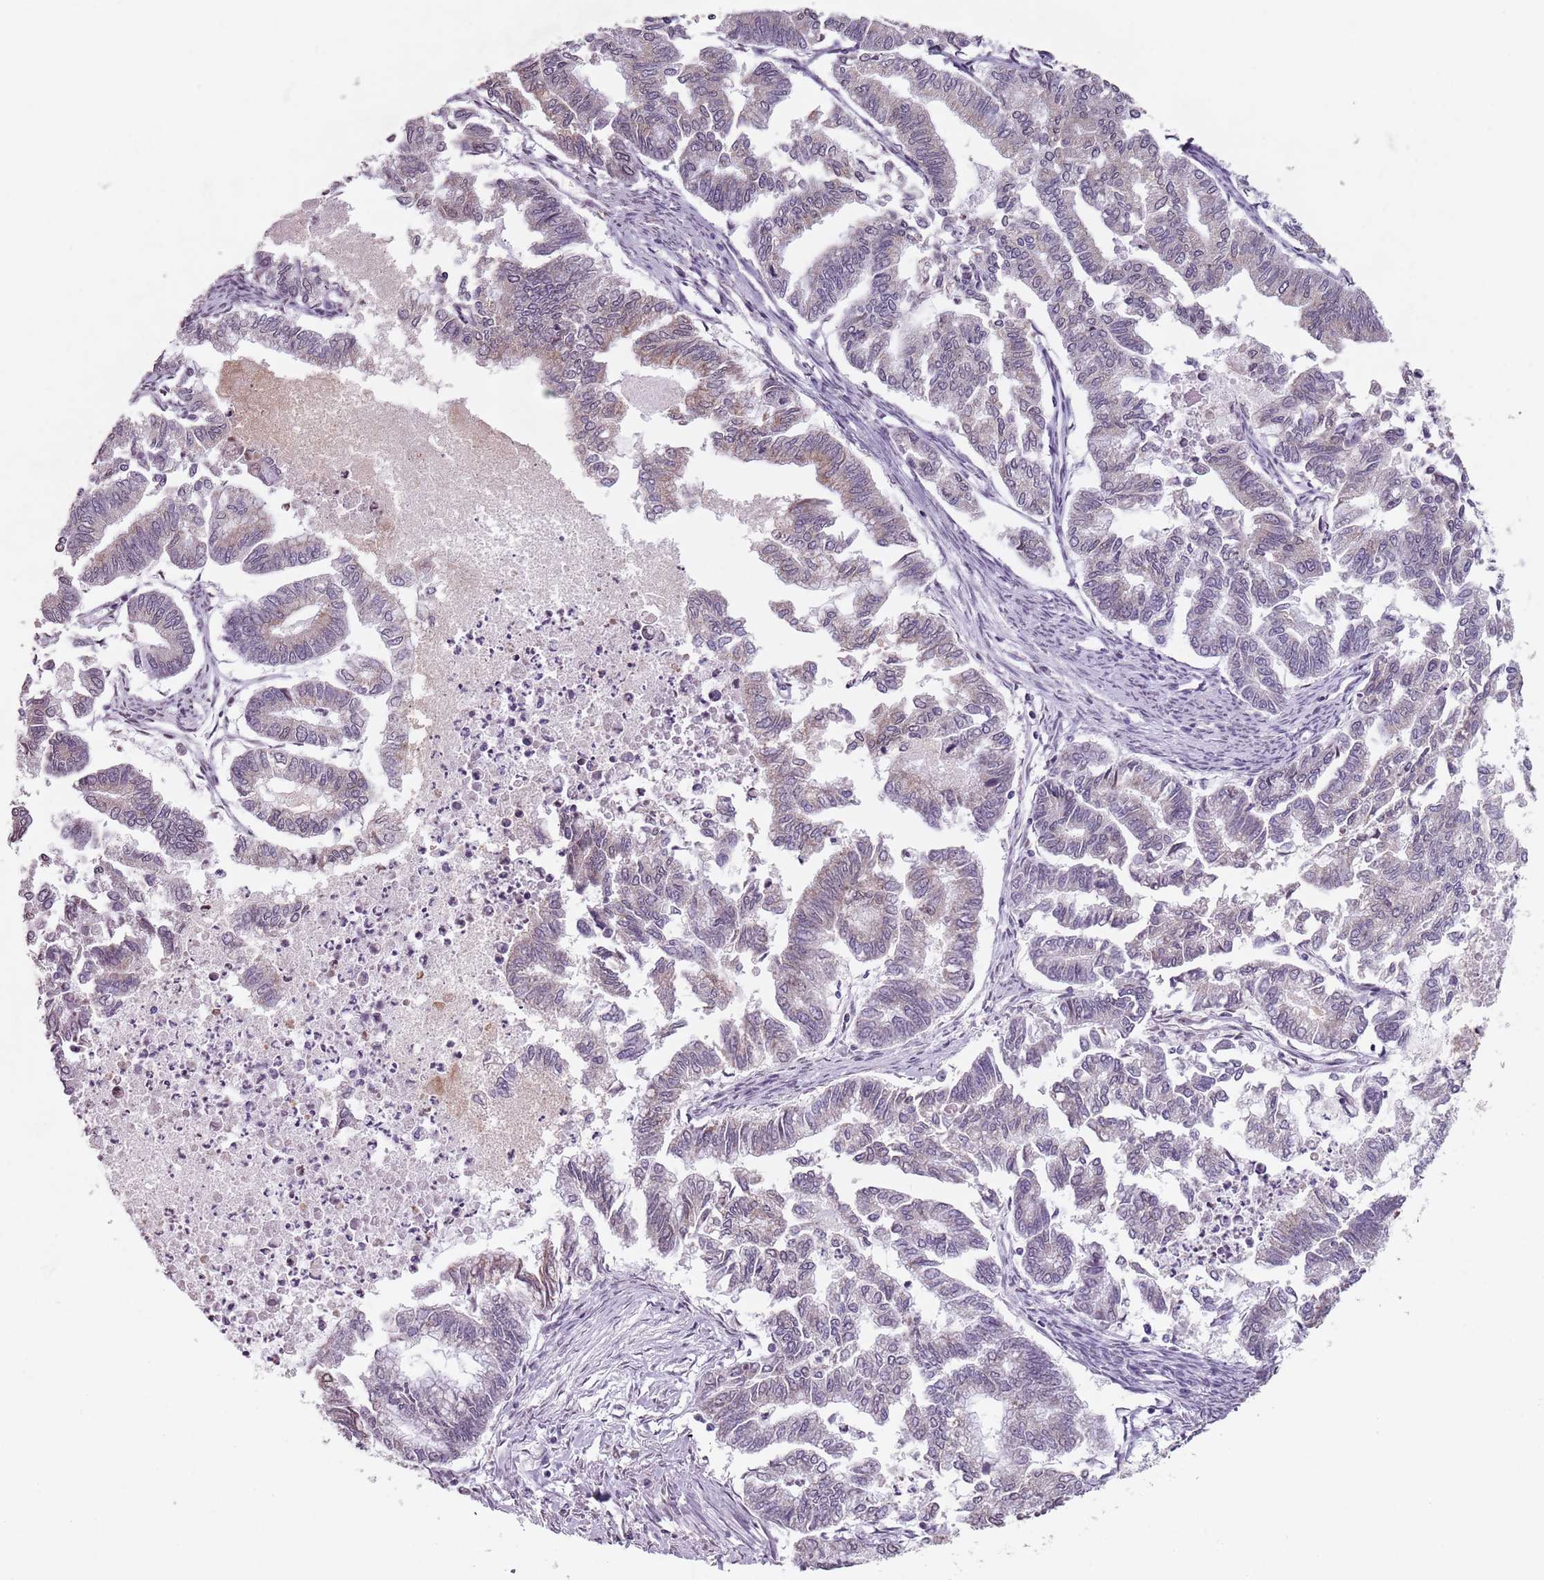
{"staining": {"intensity": "moderate", "quantity": "<25%", "location": "cytoplasmic/membranous"}, "tissue": "endometrial cancer", "cell_type": "Tumor cells", "image_type": "cancer", "snomed": [{"axis": "morphology", "description": "Adenocarcinoma, NOS"}, {"axis": "topography", "description": "Endometrium"}], "caption": "IHC (DAB (3,3'-diaminobenzidine)) staining of human endometrial cancer (adenocarcinoma) exhibits moderate cytoplasmic/membranous protein expression in about <25% of tumor cells.", "gene": "TMC4", "patient": {"sex": "female", "age": 79}}